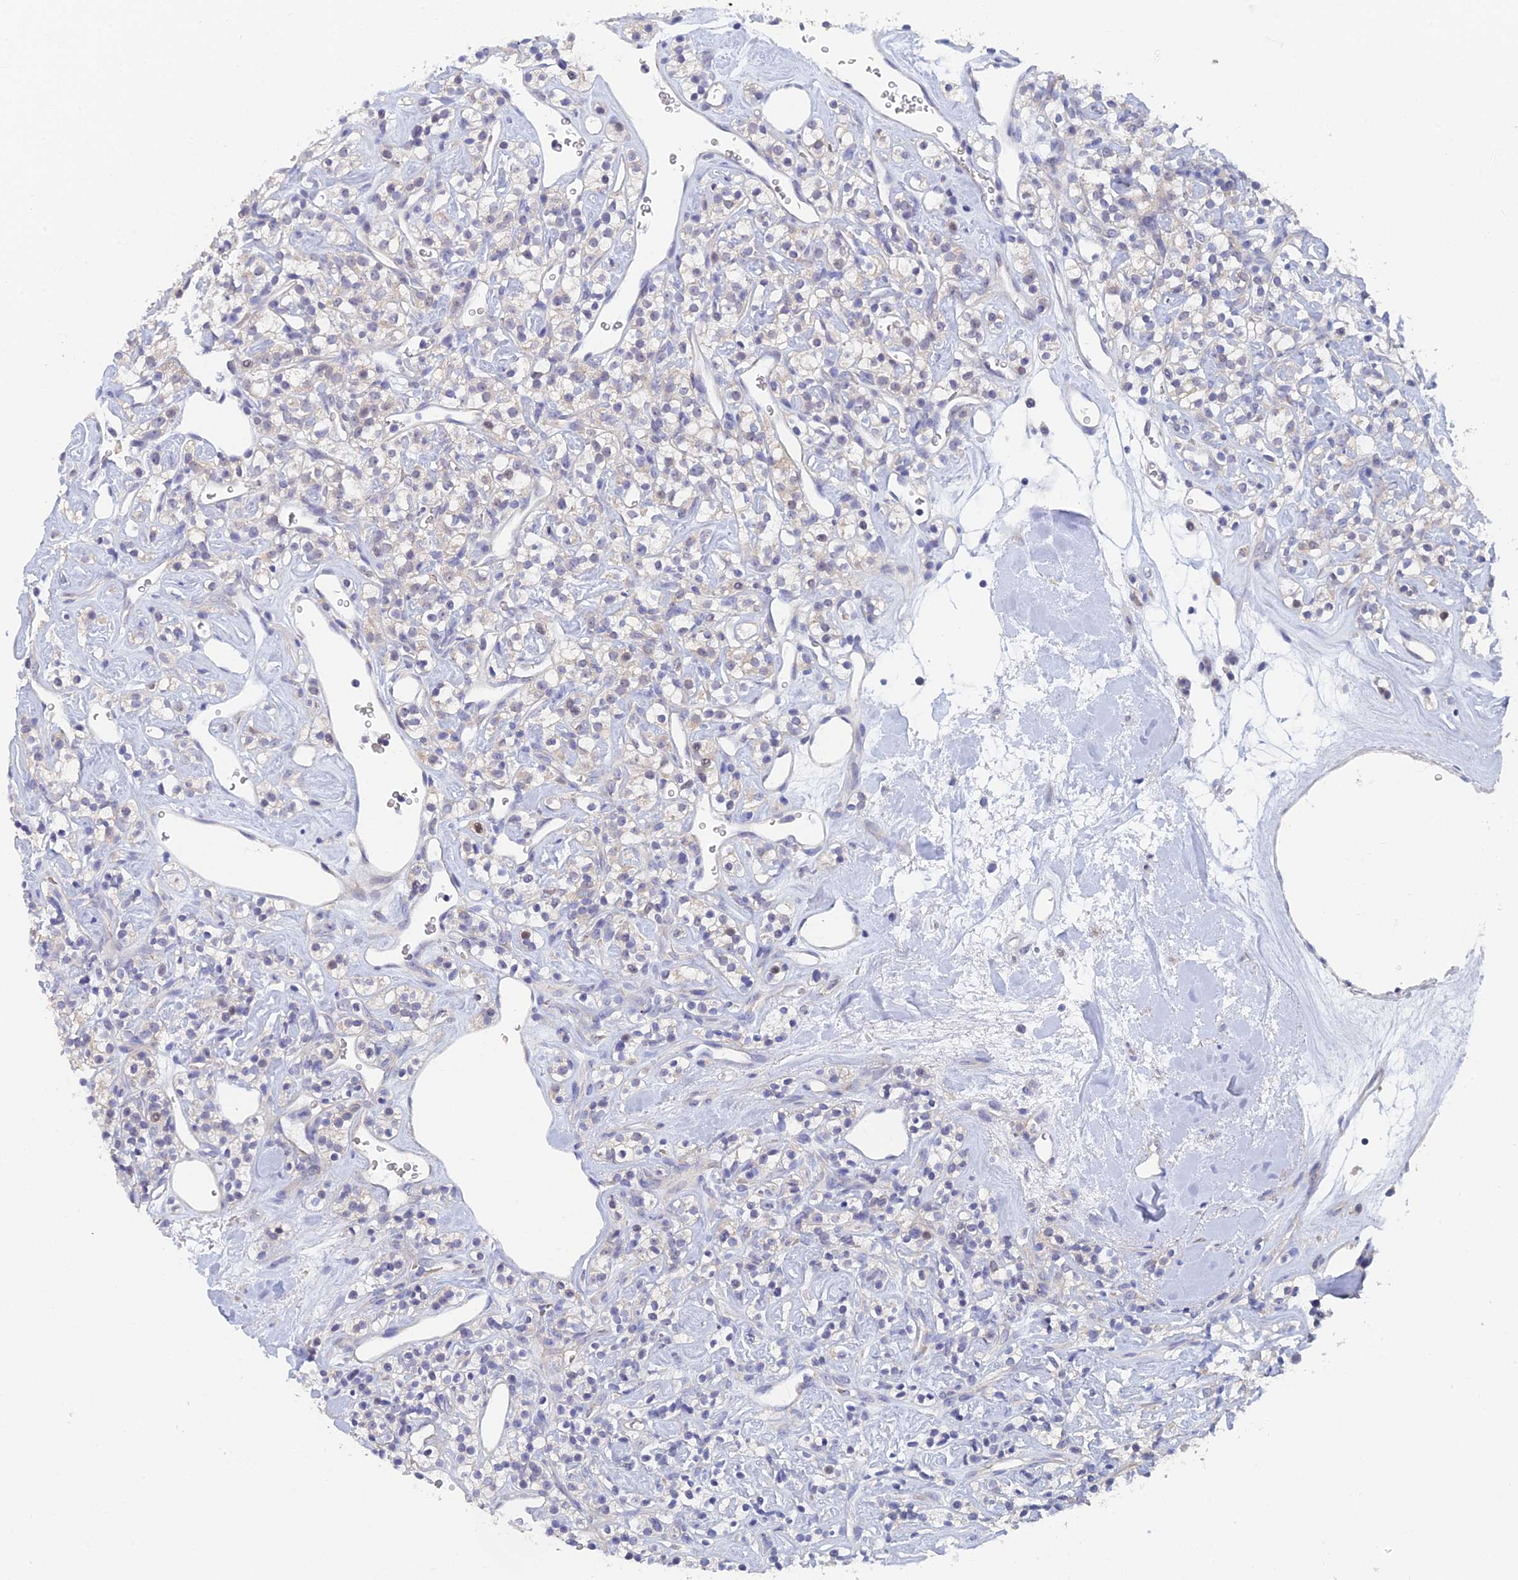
{"staining": {"intensity": "weak", "quantity": "<25%", "location": "cytoplasmic/membranous"}, "tissue": "renal cancer", "cell_type": "Tumor cells", "image_type": "cancer", "snomed": [{"axis": "morphology", "description": "Adenocarcinoma, NOS"}, {"axis": "topography", "description": "Kidney"}], "caption": "This histopathology image is of renal adenocarcinoma stained with IHC to label a protein in brown with the nuclei are counter-stained blue. There is no staining in tumor cells. Brightfield microscopy of IHC stained with DAB (brown) and hematoxylin (blue), captured at high magnification.", "gene": "GIPC1", "patient": {"sex": "male", "age": 77}}